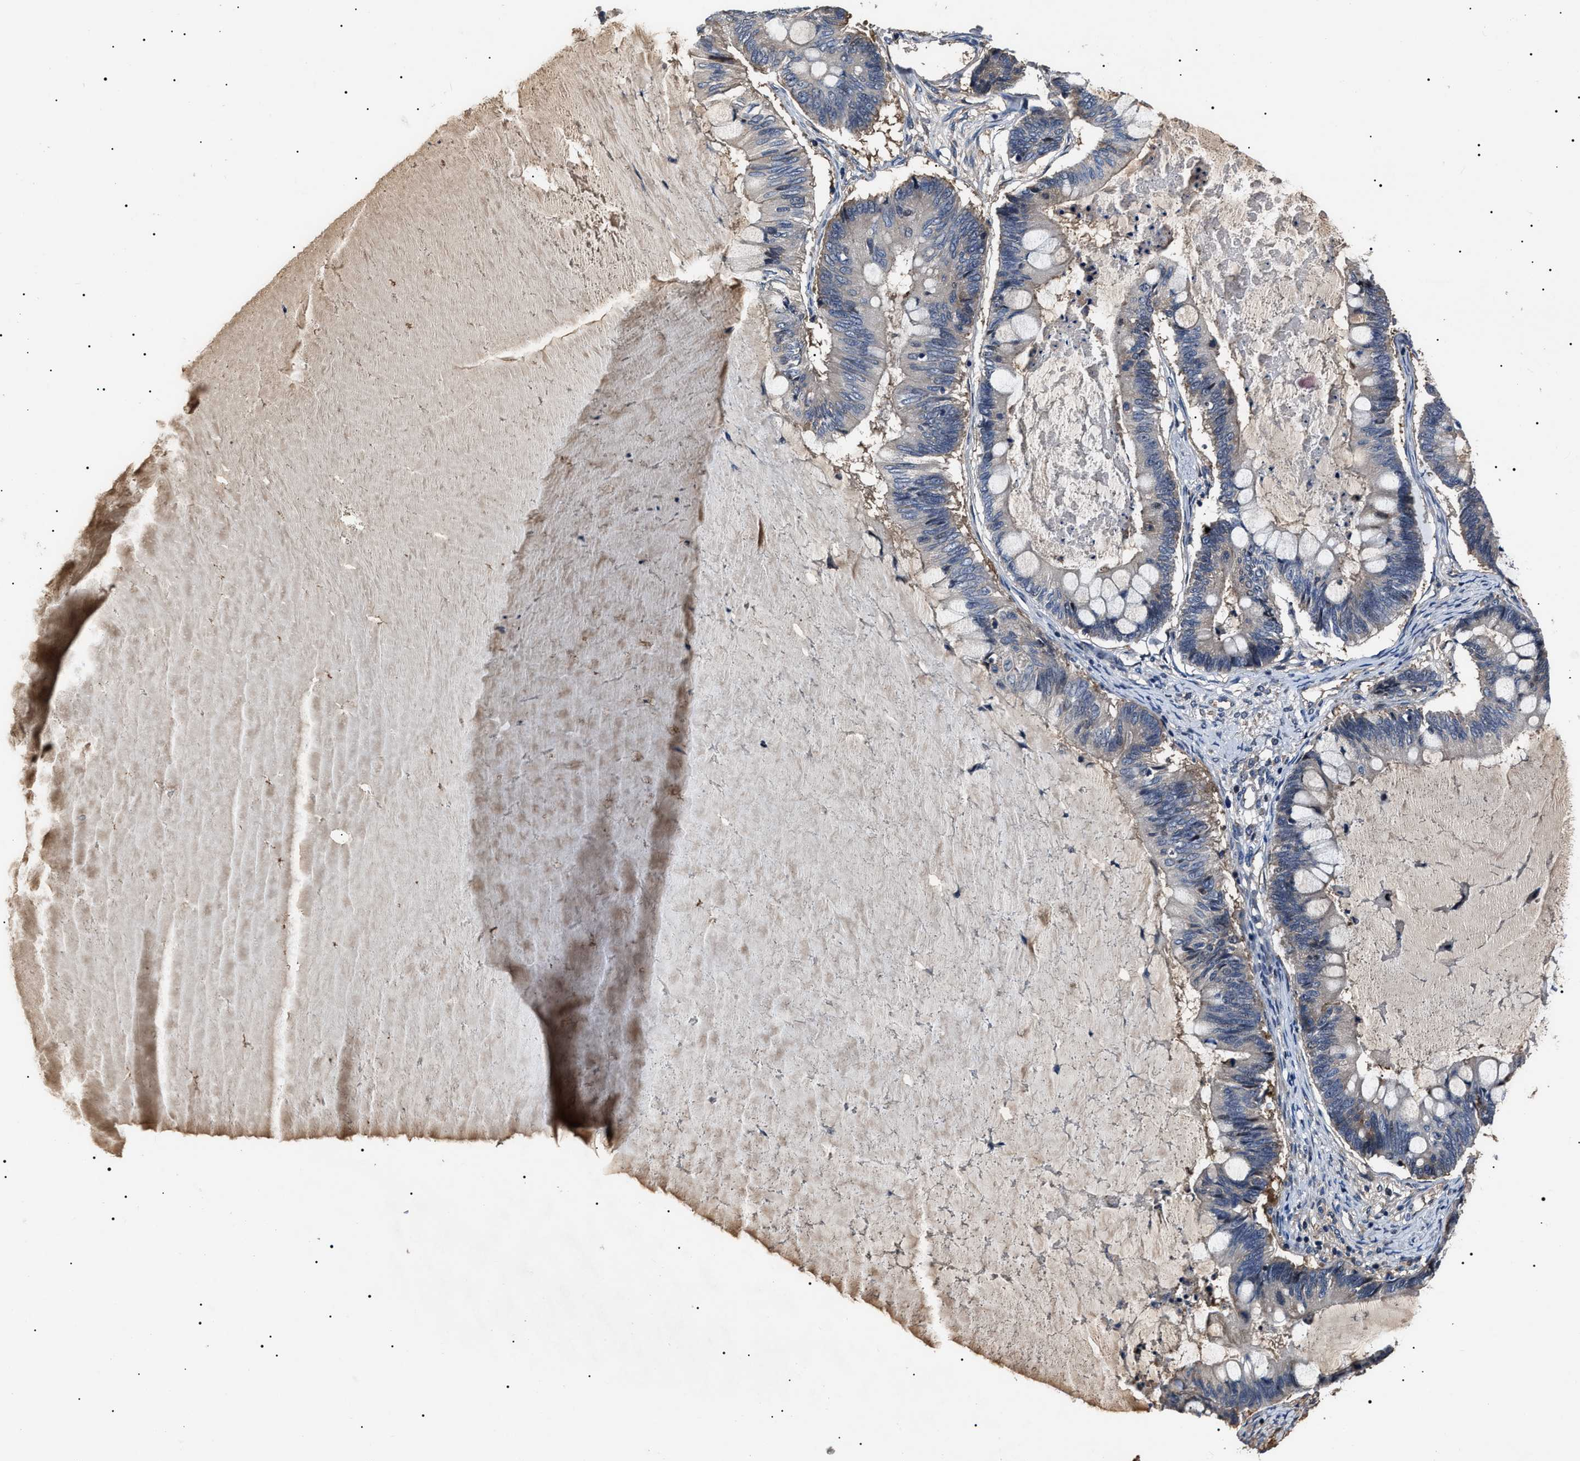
{"staining": {"intensity": "negative", "quantity": "none", "location": "none"}, "tissue": "ovarian cancer", "cell_type": "Tumor cells", "image_type": "cancer", "snomed": [{"axis": "morphology", "description": "Cystadenocarcinoma, mucinous, NOS"}, {"axis": "topography", "description": "Ovary"}], "caption": "A photomicrograph of ovarian cancer stained for a protein demonstrates no brown staining in tumor cells.", "gene": "IFT81", "patient": {"sex": "female", "age": 61}}